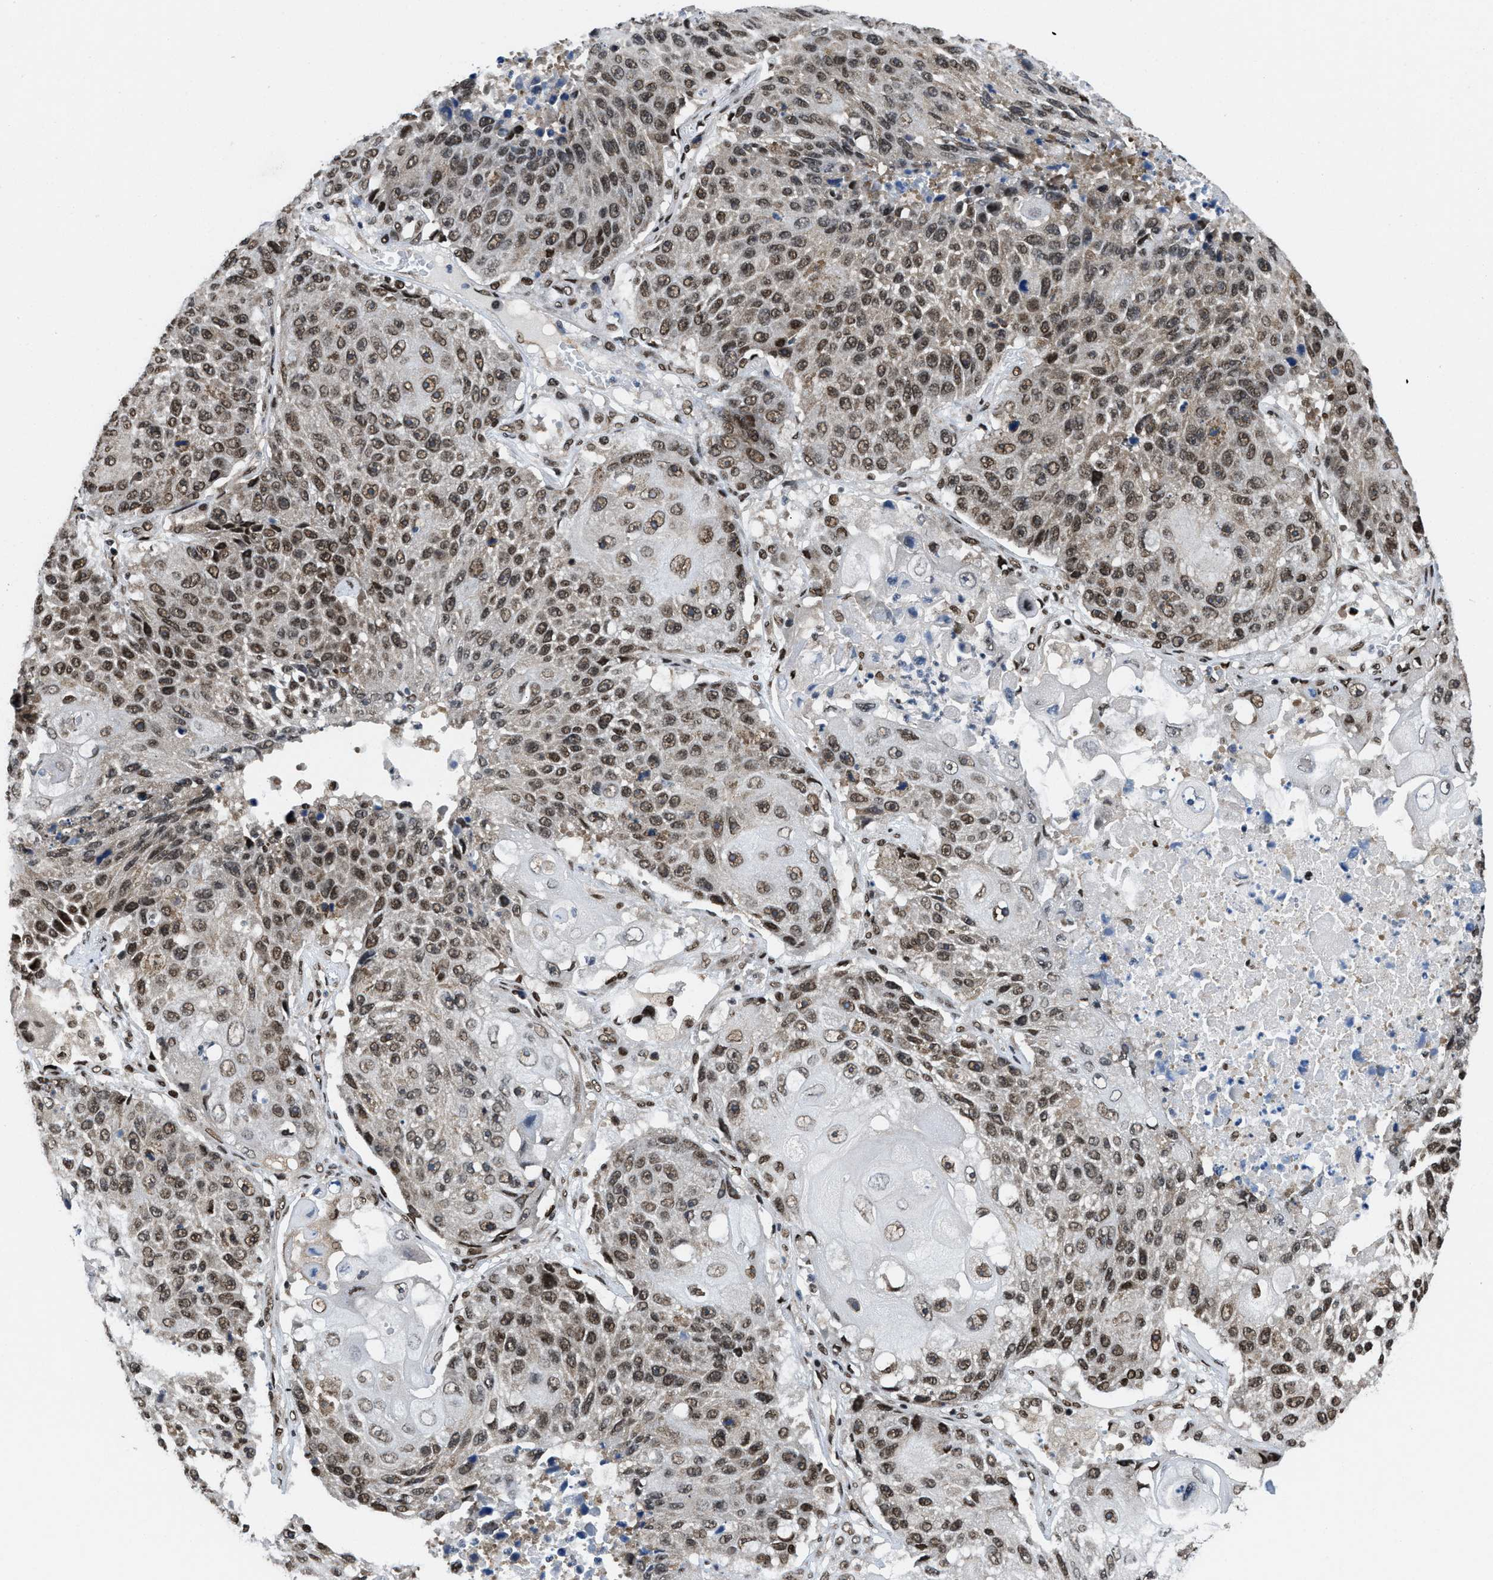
{"staining": {"intensity": "moderate", "quantity": ">75%", "location": "nuclear"}, "tissue": "lung cancer", "cell_type": "Tumor cells", "image_type": "cancer", "snomed": [{"axis": "morphology", "description": "Squamous cell carcinoma, NOS"}, {"axis": "topography", "description": "Lung"}], "caption": "A micrograph of lung cancer (squamous cell carcinoma) stained for a protein displays moderate nuclear brown staining in tumor cells. (brown staining indicates protein expression, while blue staining denotes nuclei).", "gene": "SAFB", "patient": {"sex": "male", "age": 61}}